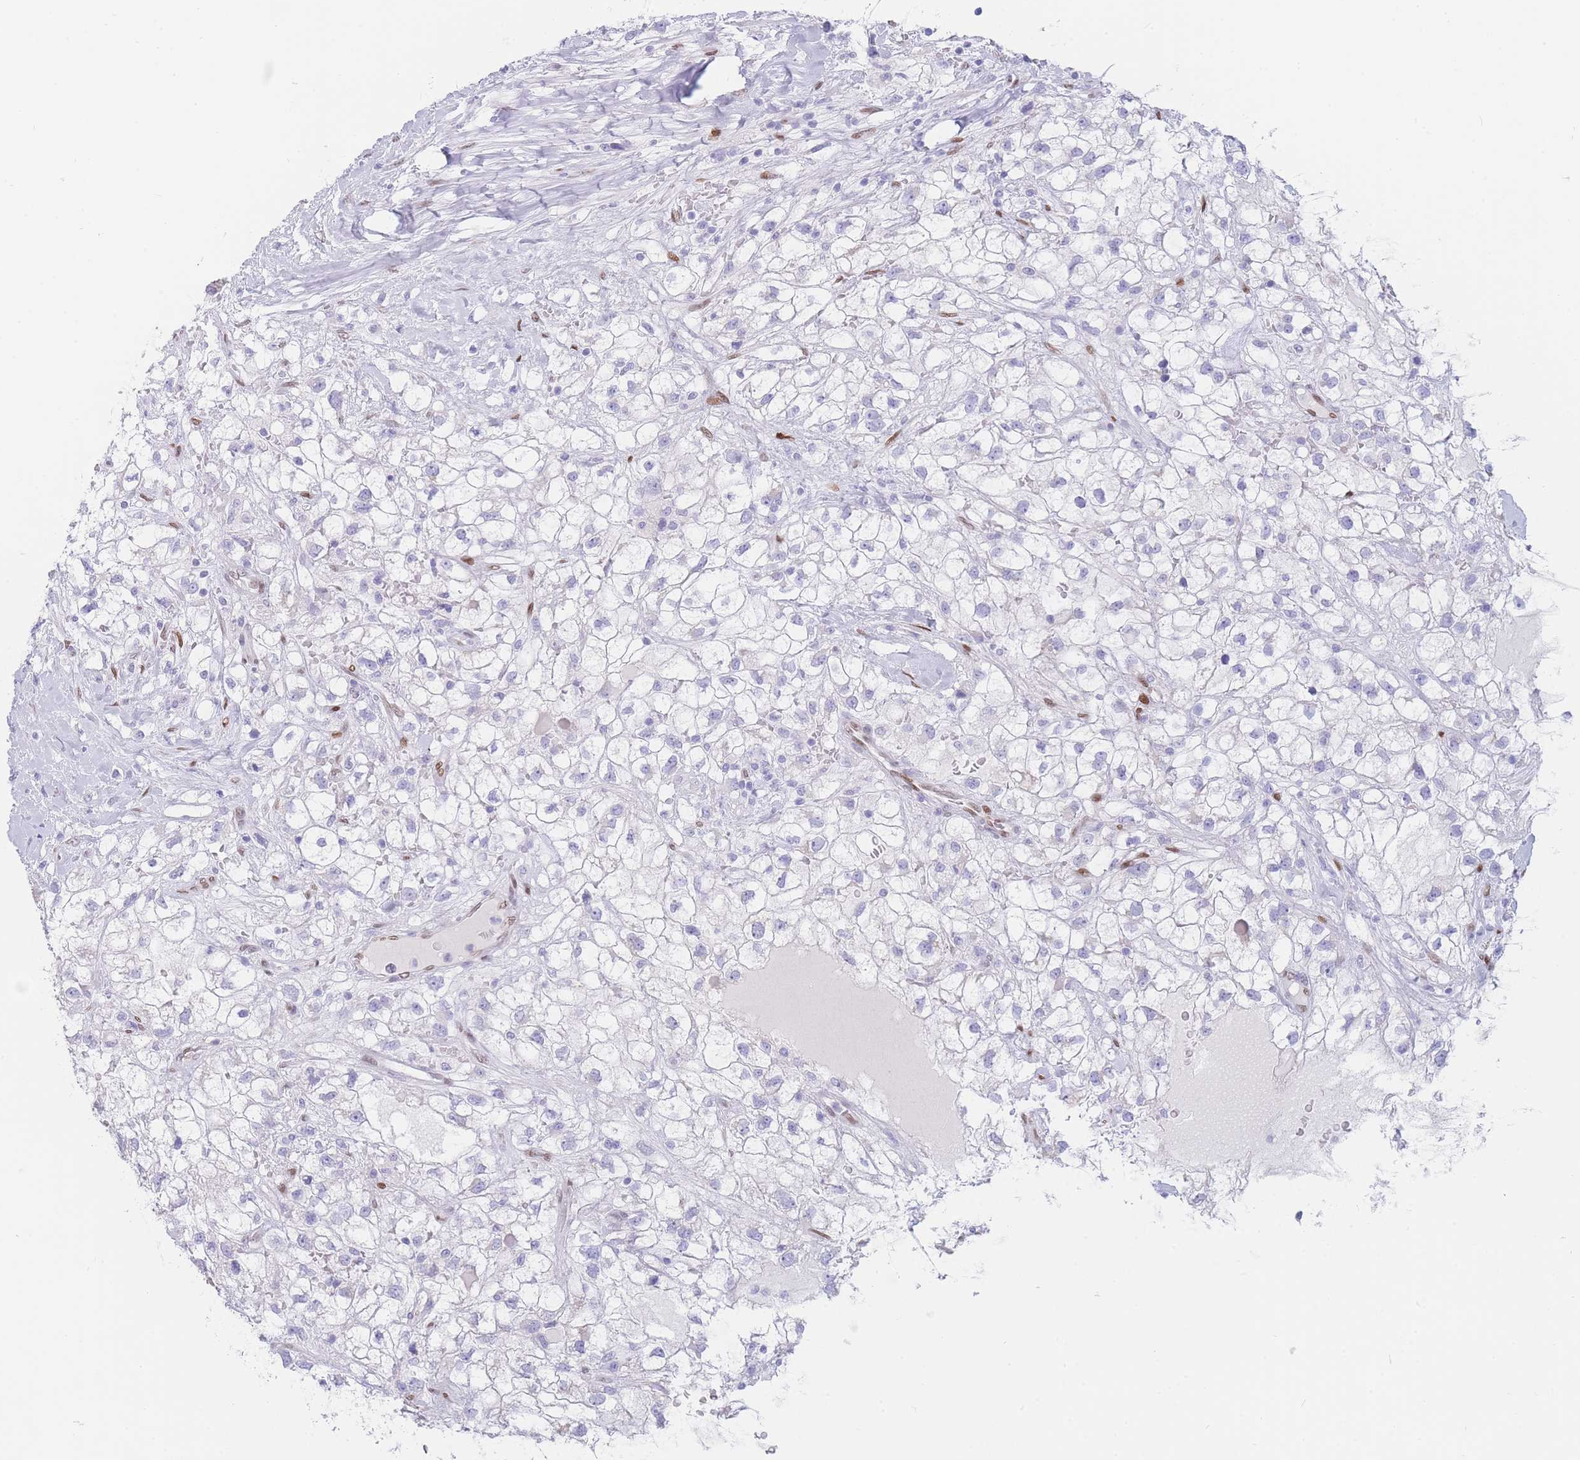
{"staining": {"intensity": "negative", "quantity": "none", "location": "none"}, "tissue": "renal cancer", "cell_type": "Tumor cells", "image_type": "cancer", "snomed": [{"axis": "morphology", "description": "Adenocarcinoma, NOS"}, {"axis": "topography", "description": "Kidney"}], "caption": "Tumor cells are negative for brown protein staining in adenocarcinoma (renal).", "gene": "PSMB5", "patient": {"sex": "male", "age": 59}}